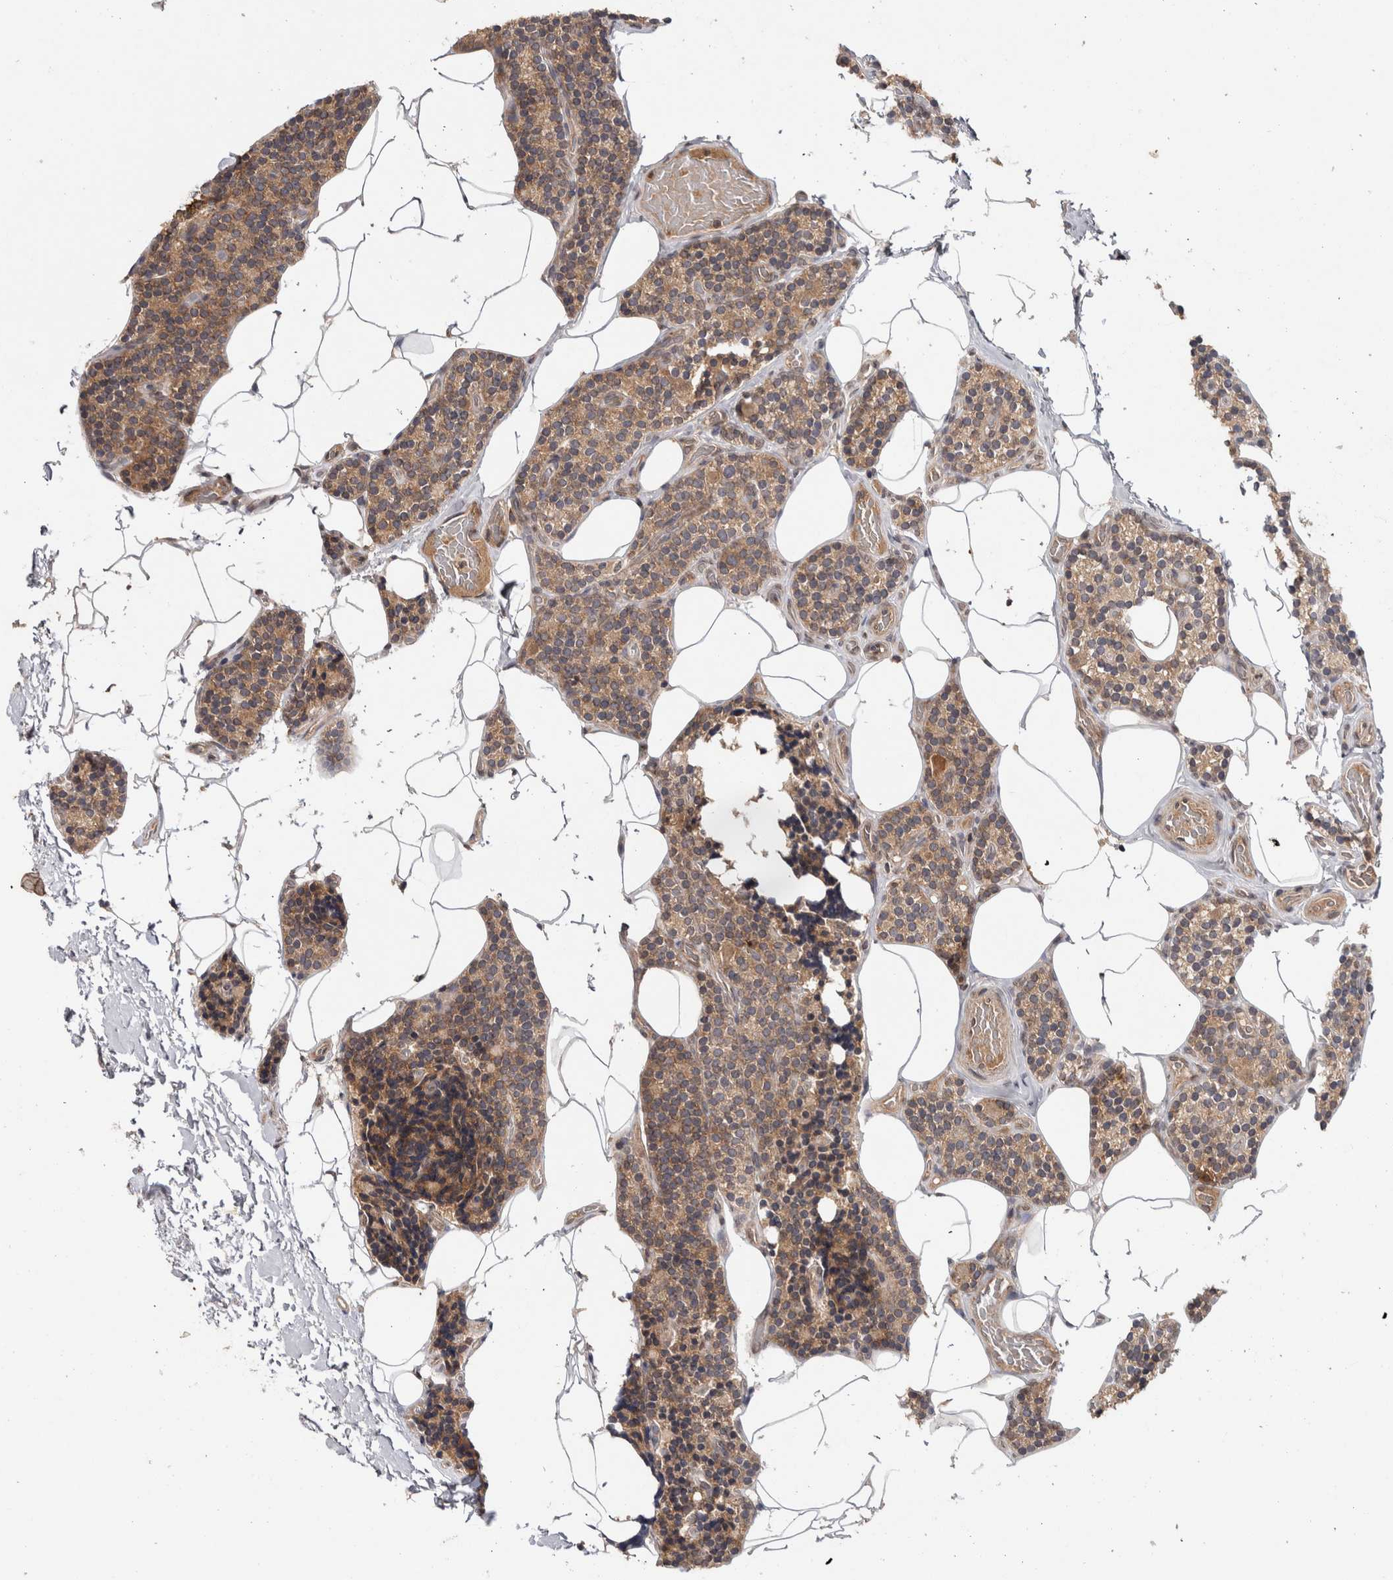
{"staining": {"intensity": "moderate", "quantity": ">75%", "location": "cytoplasmic/membranous"}, "tissue": "parathyroid gland", "cell_type": "Glandular cells", "image_type": "normal", "snomed": [{"axis": "morphology", "description": "Normal tissue, NOS"}, {"axis": "topography", "description": "Parathyroid gland"}], "caption": "This histopathology image exhibits IHC staining of benign parathyroid gland, with medium moderate cytoplasmic/membranous positivity in about >75% of glandular cells.", "gene": "HMOX2", "patient": {"sex": "male", "age": 52}}